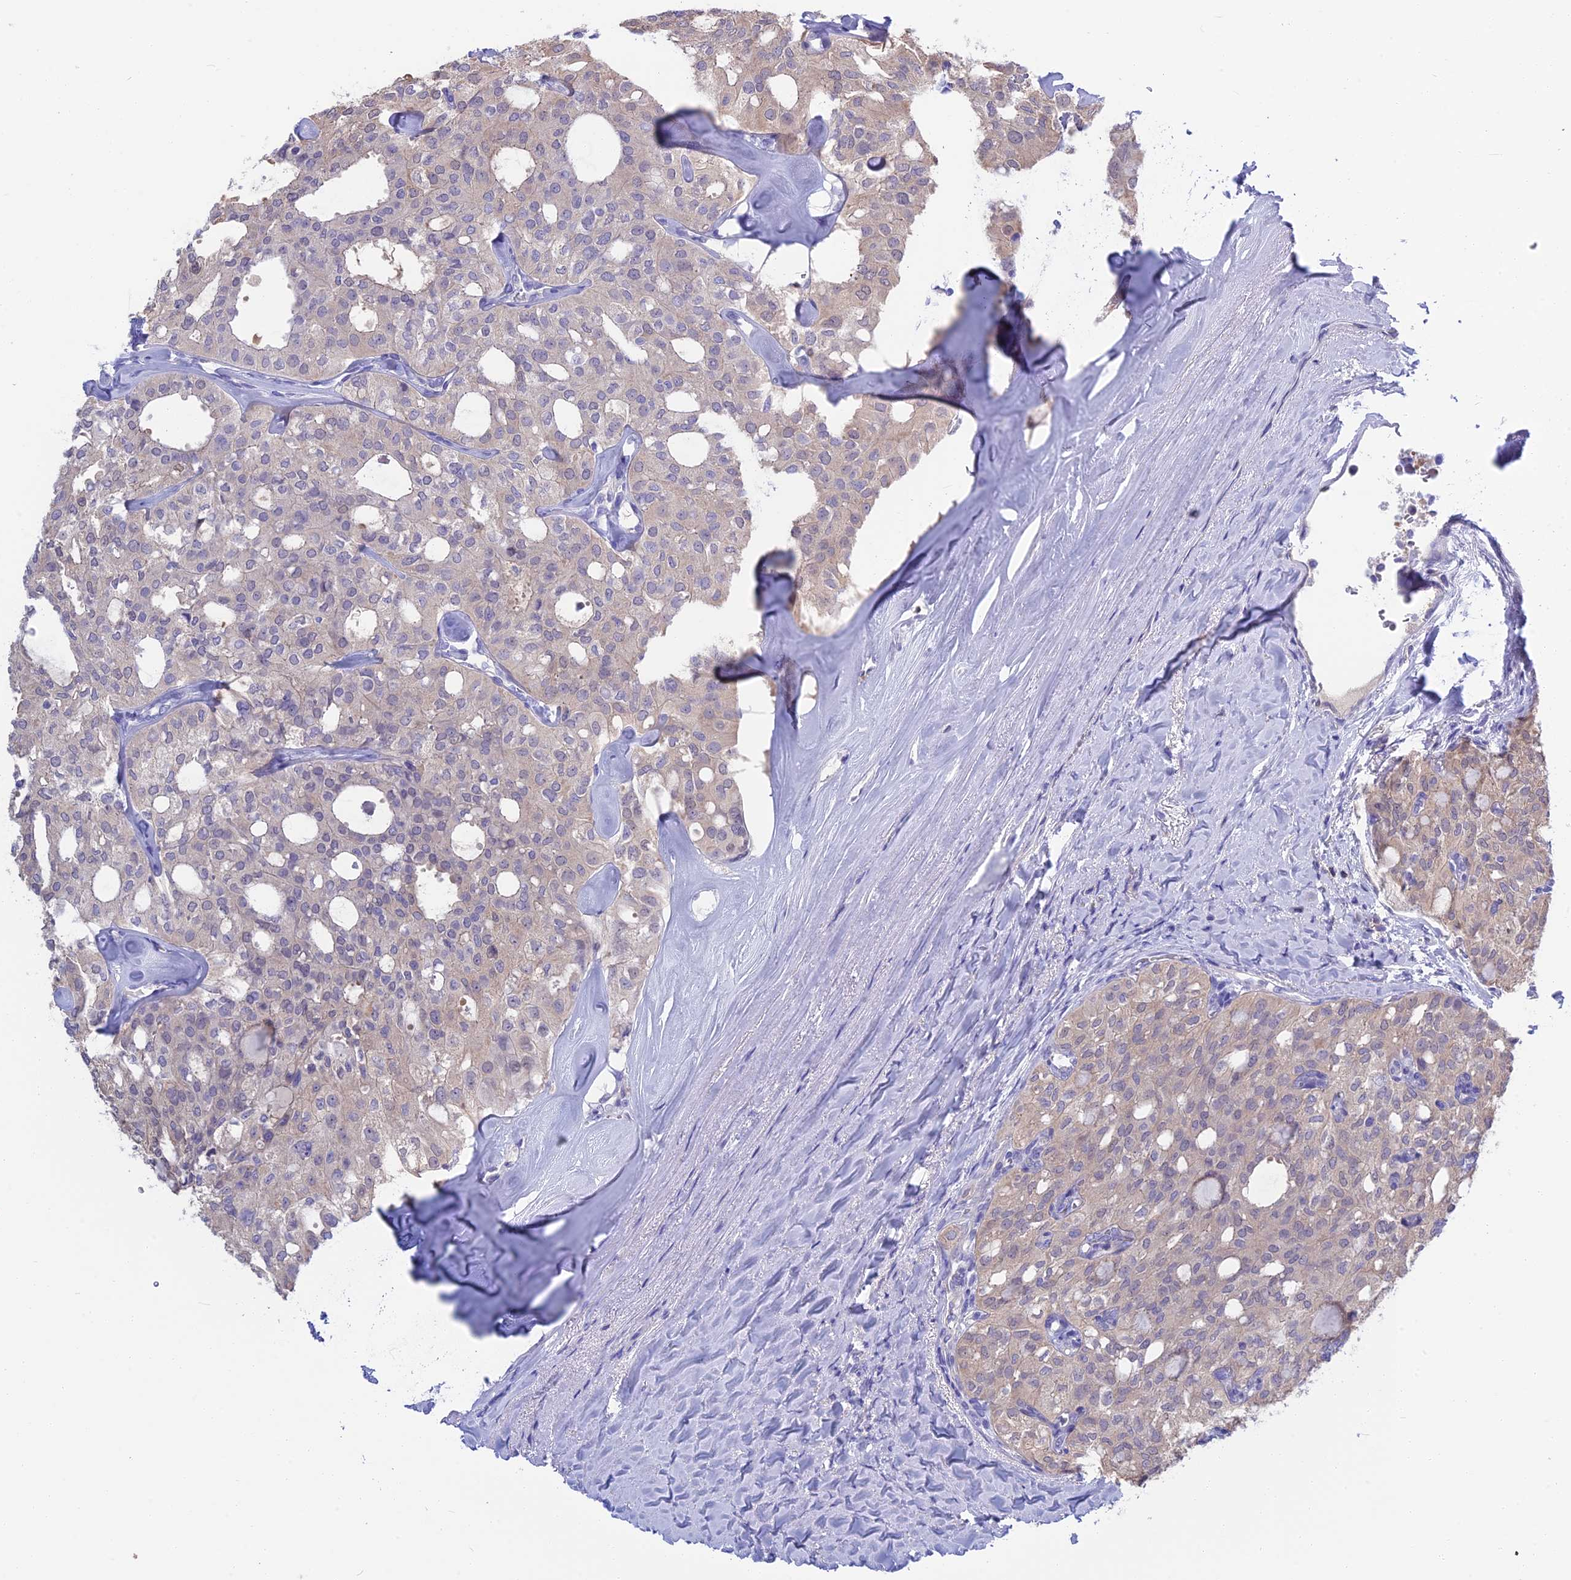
{"staining": {"intensity": "negative", "quantity": "none", "location": "none"}, "tissue": "thyroid cancer", "cell_type": "Tumor cells", "image_type": "cancer", "snomed": [{"axis": "morphology", "description": "Follicular adenoma carcinoma, NOS"}, {"axis": "topography", "description": "Thyroid gland"}], "caption": "An image of follicular adenoma carcinoma (thyroid) stained for a protein shows no brown staining in tumor cells. The staining is performed using DAB brown chromogen with nuclei counter-stained in using hematoxylin.", "gene": "SNAP91", "patient": {"sex": "male", "age": 75}}